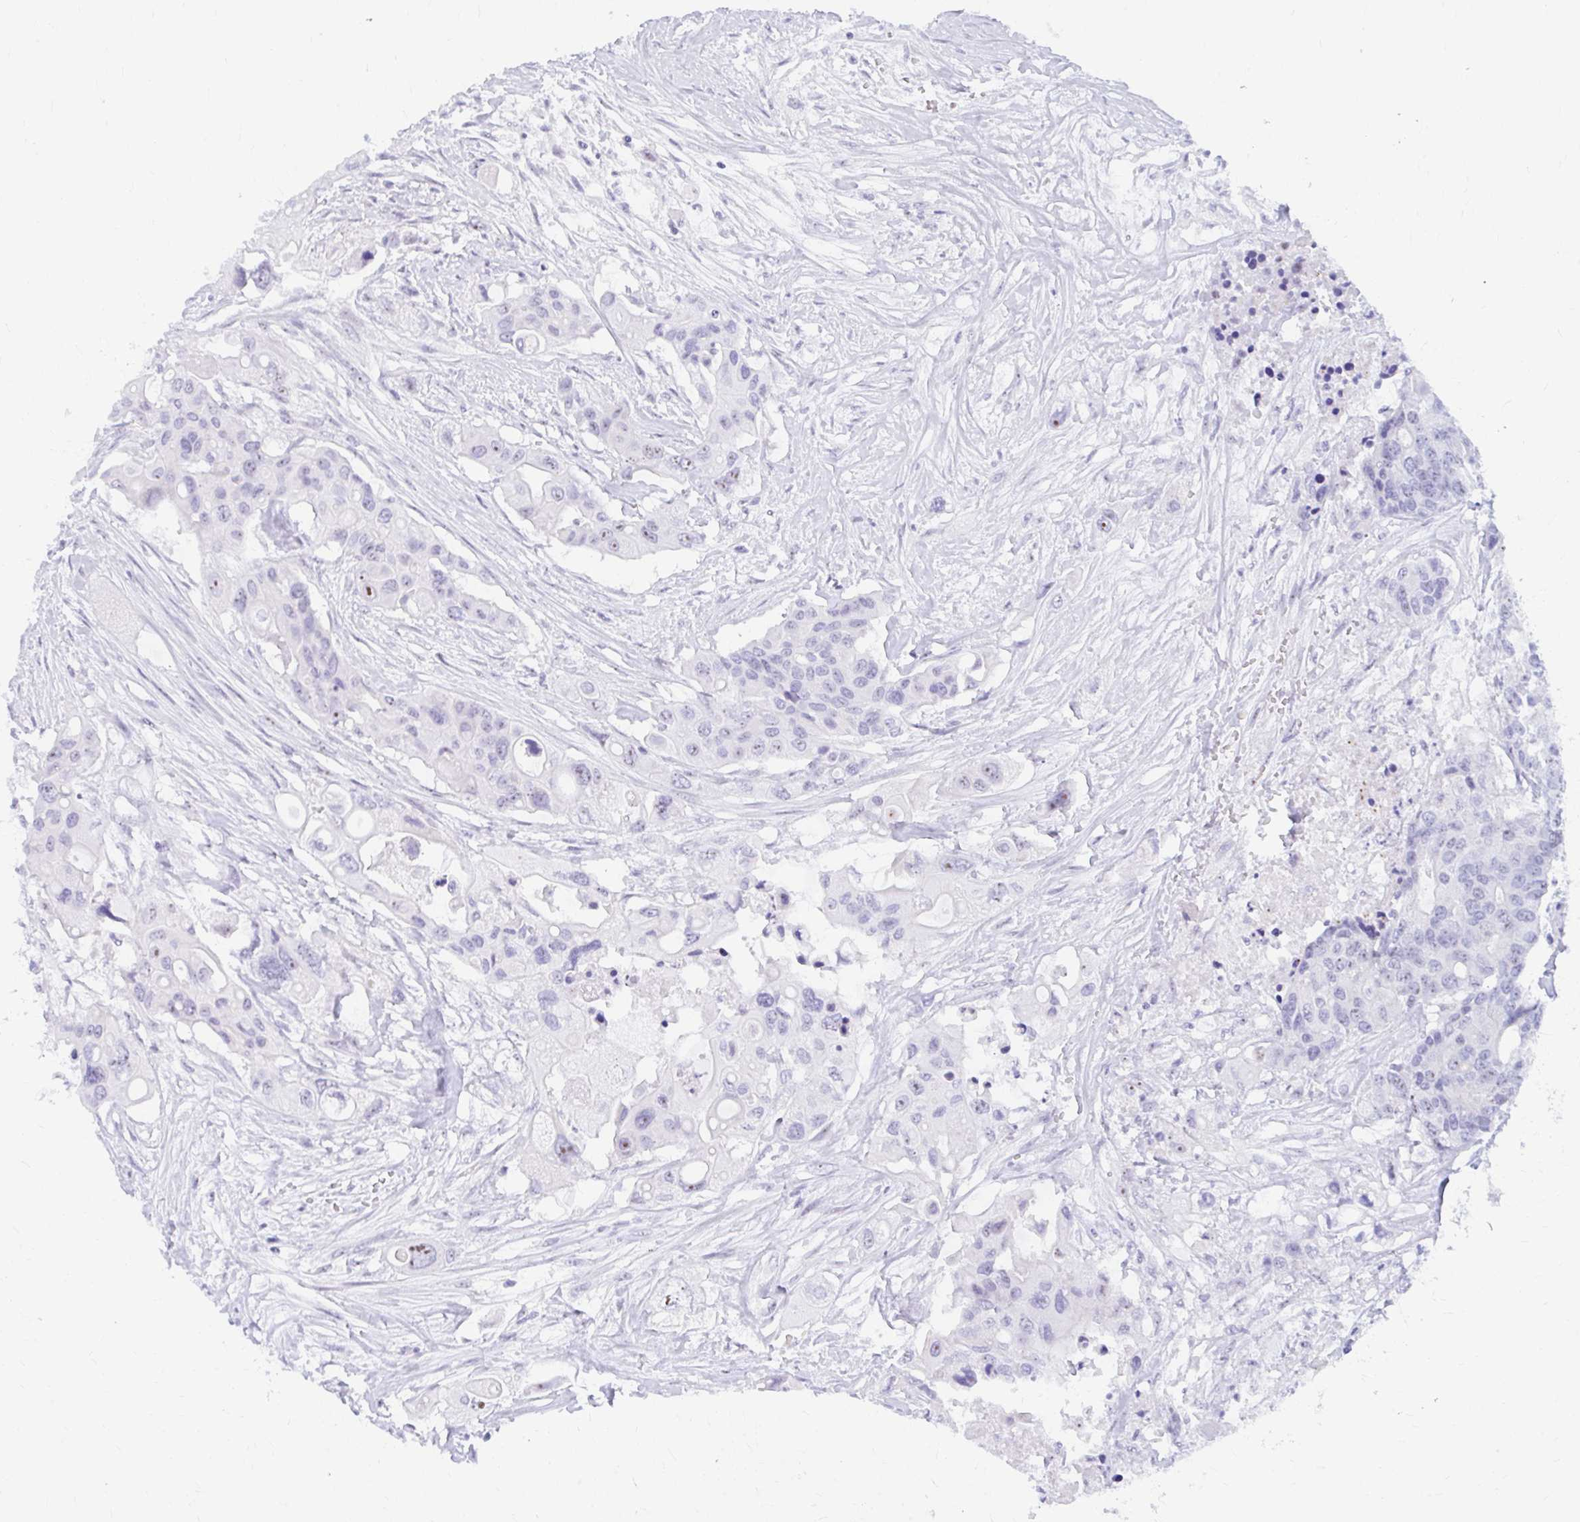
{"staining": {"intensity": "moderate", "quantity": "<25%", "location": "nuclear"}, "tissue": "colorectal cancer", "cell_type": "Tumor cells", "image_type": "cancer", "snomed": [{"axis": "morphology", "description": "Adenocarcinoma, NOS"}, {"axis": "topography", "description": "Colon"}], "caption": "Immunohistochemical staining of adenocarcinoma (colorectal) exhibits low levels of moderate nuclear staining in about <25% of tumor cells.", "gene": "FTSJ3", "patient": {"sex": "male", "age": 77}}